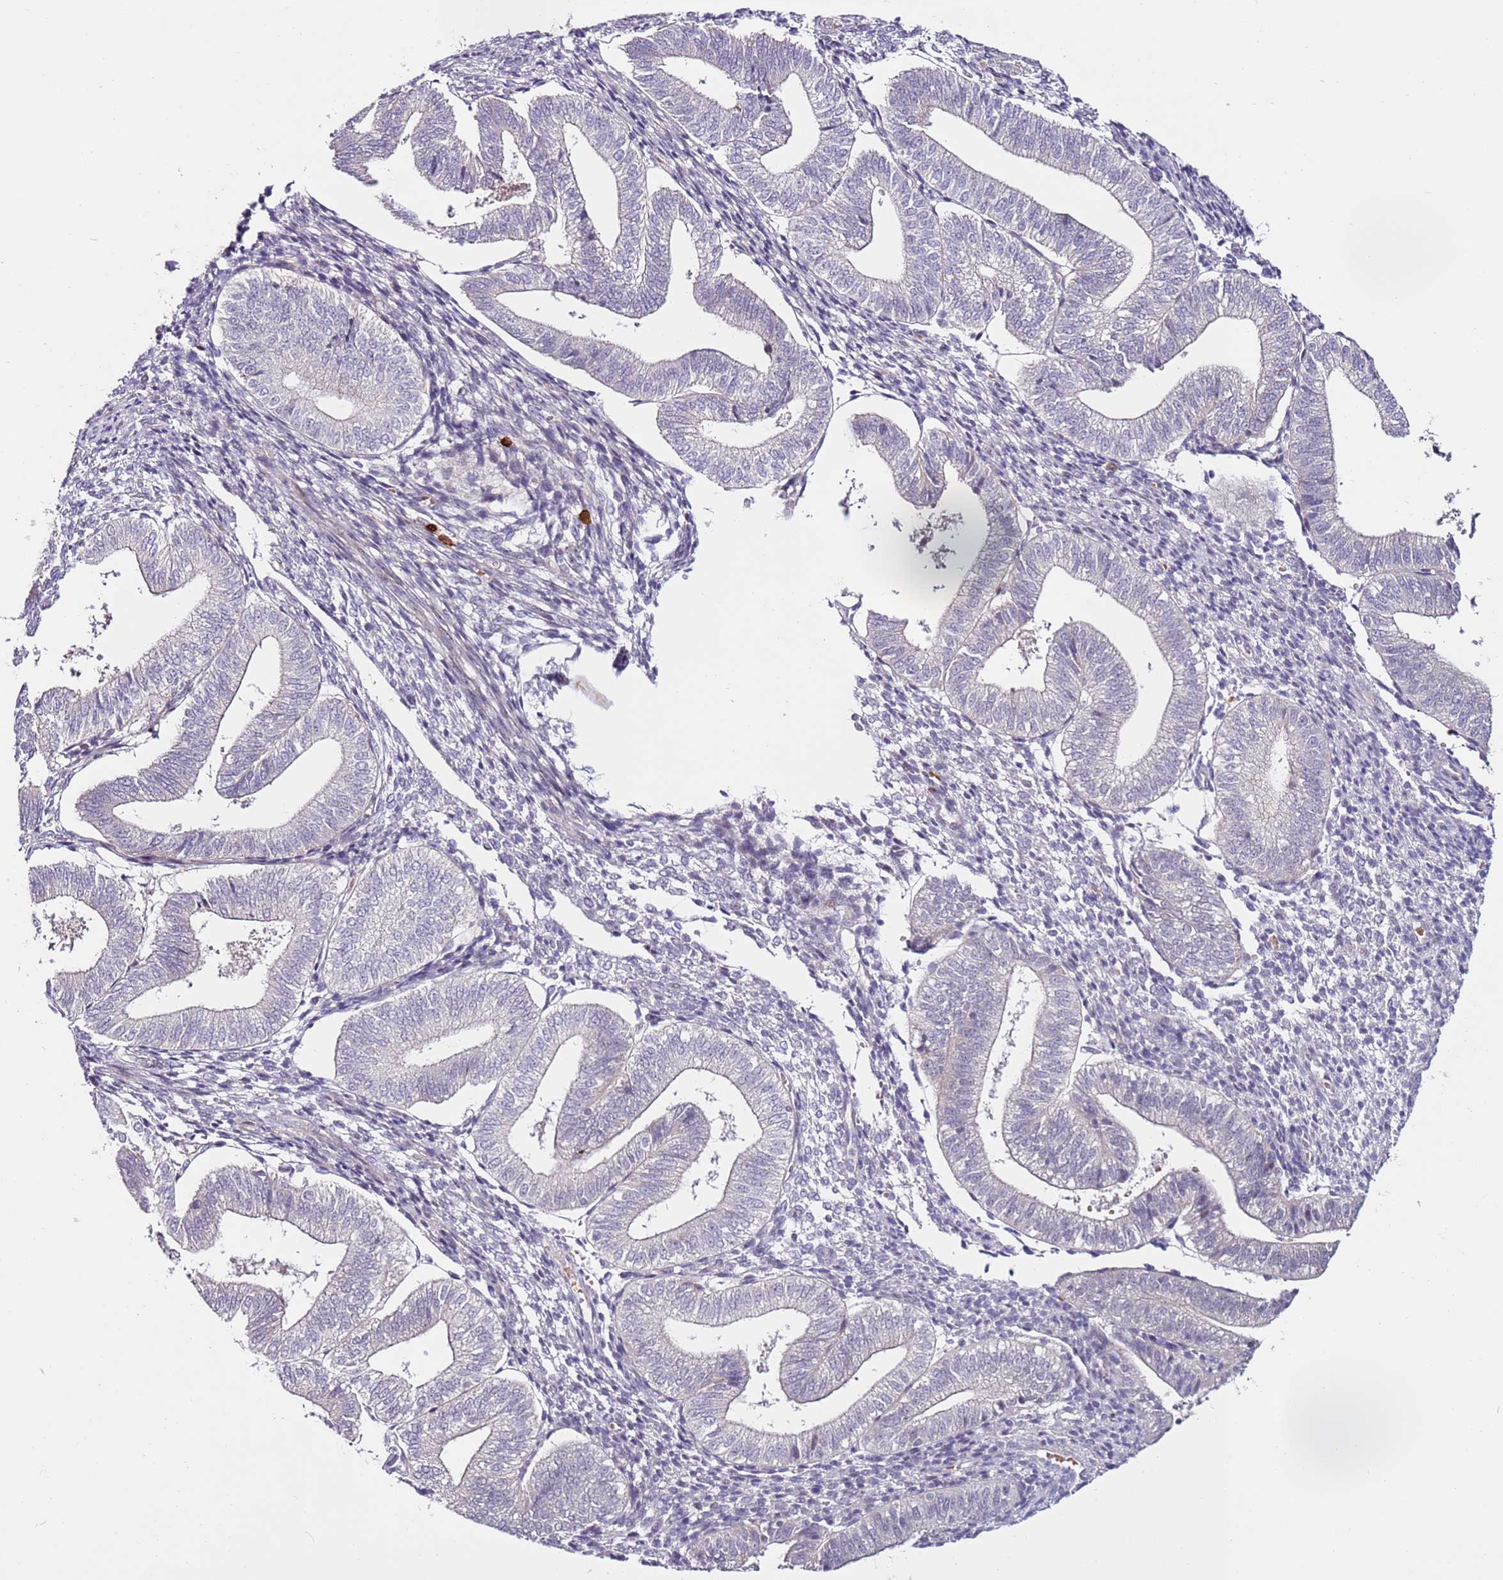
{"staining": {"intensity": "negative", "quantity": "none", "location": "none"}, "tissue": "endometrium", "cell_type": "Cells in endometrial stroma", "image_type": "normal", "snomed": [{"axis": "morphology", "description": "Normal tissue, NOS"}, {"axis": "topography", "description": "Endometrium"}], "caption": "Cells in endometrial stroma show no significant protein expression in unremarkable endometrium.", "gene": "MTG2", "patient": {"sex": "female", "age": 34}}